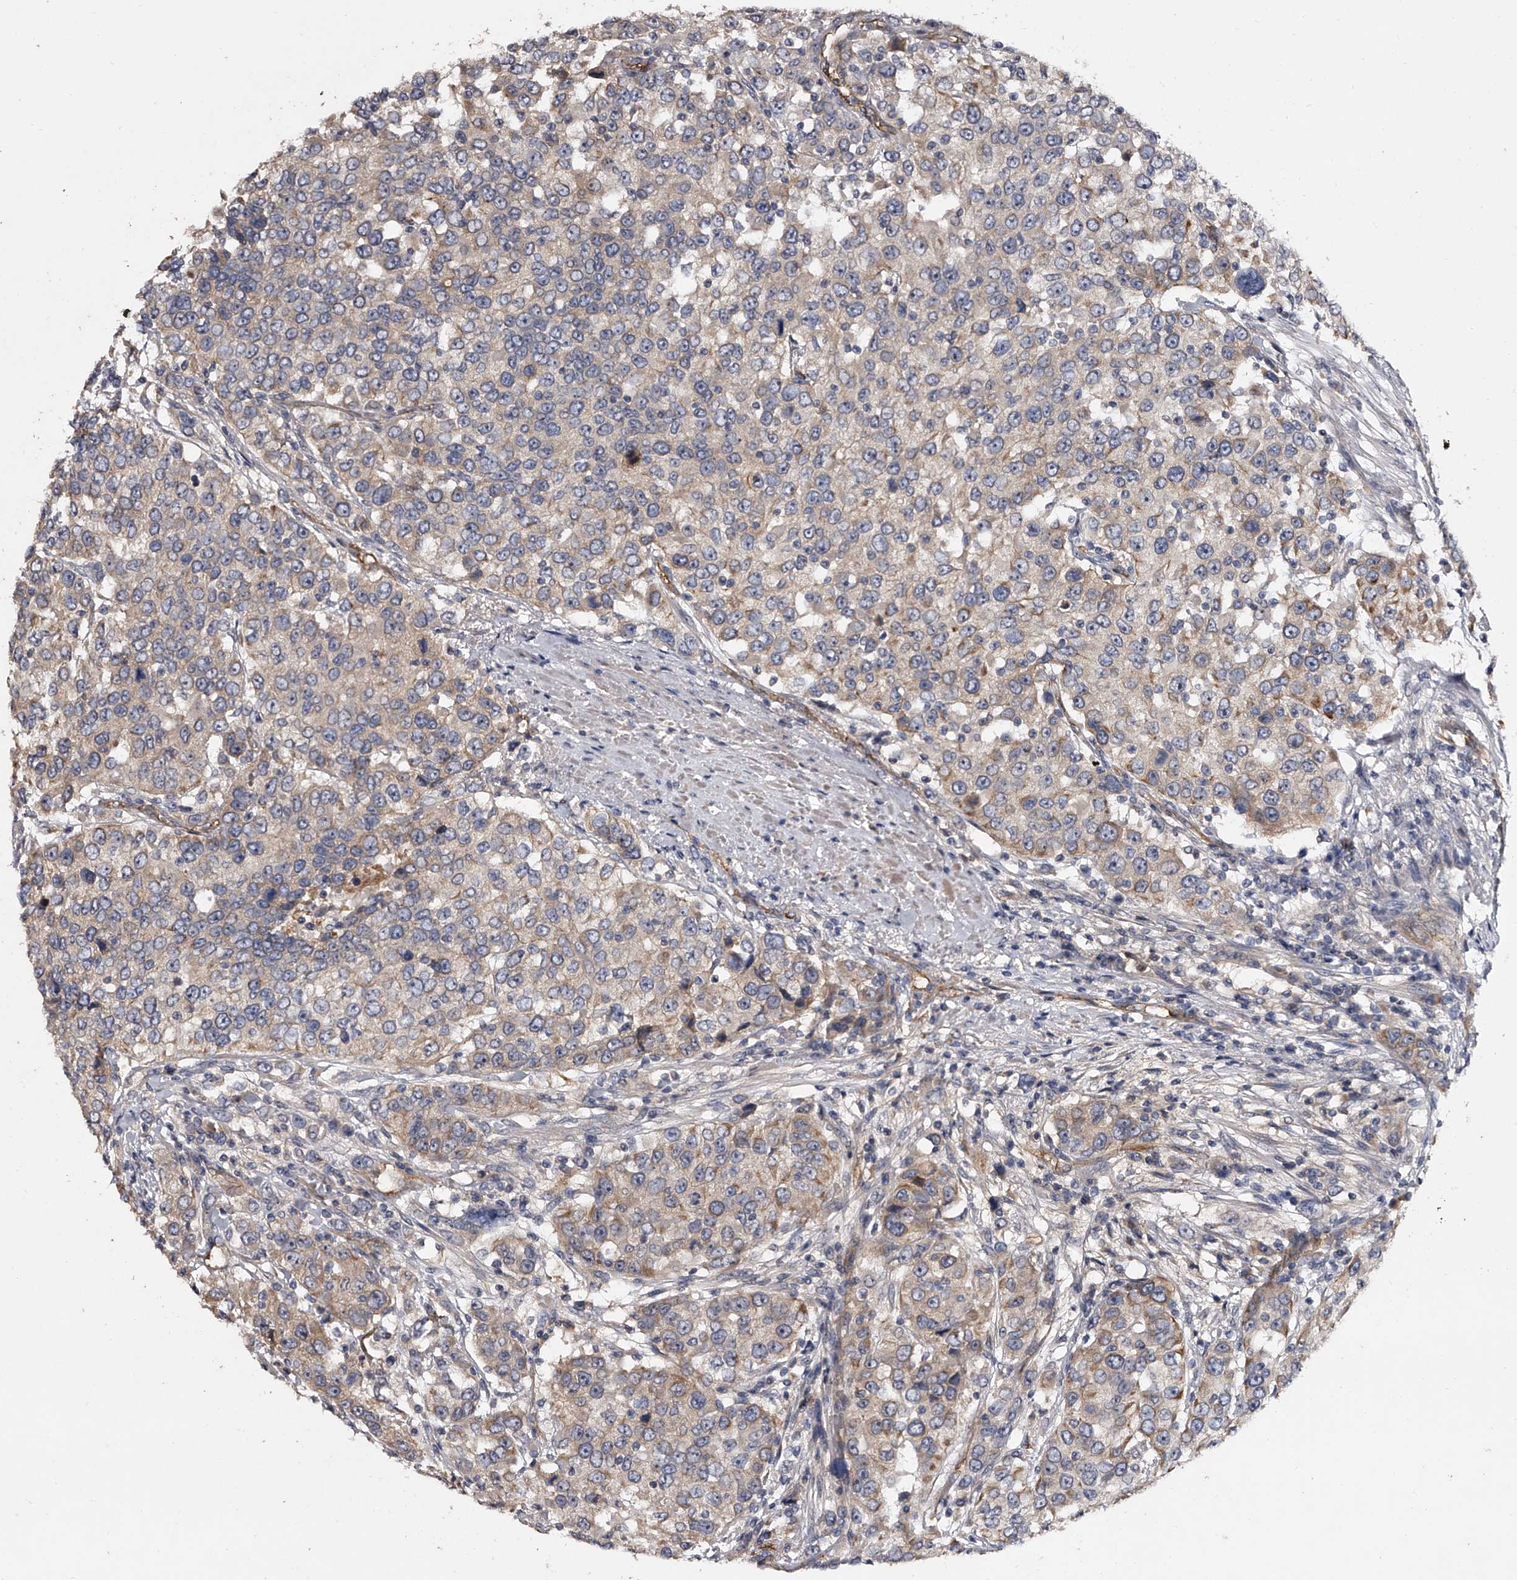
{"staining": {"intensity": "moderate", "quantity": "<25%", "location": "cytoplasmic/membranous"}, "tissue": "urothelial cancer", "cell_type": "Tumor cells", "image_type": "cancer", "snomed": [{"axis": "morphology", "description": "Urothelial carcinoma, High grade"}, {"axis": "topography", "description": "Urinary bladder"}], "caption": "IHC image of urothelial cancer stained for a protein (brown), which displays low levels of moderate cytoplasmic/membranous positivity in about <25% of tumor cells.", "gene": "MDN1", "patient": {"sex": "female", "age": 80}}